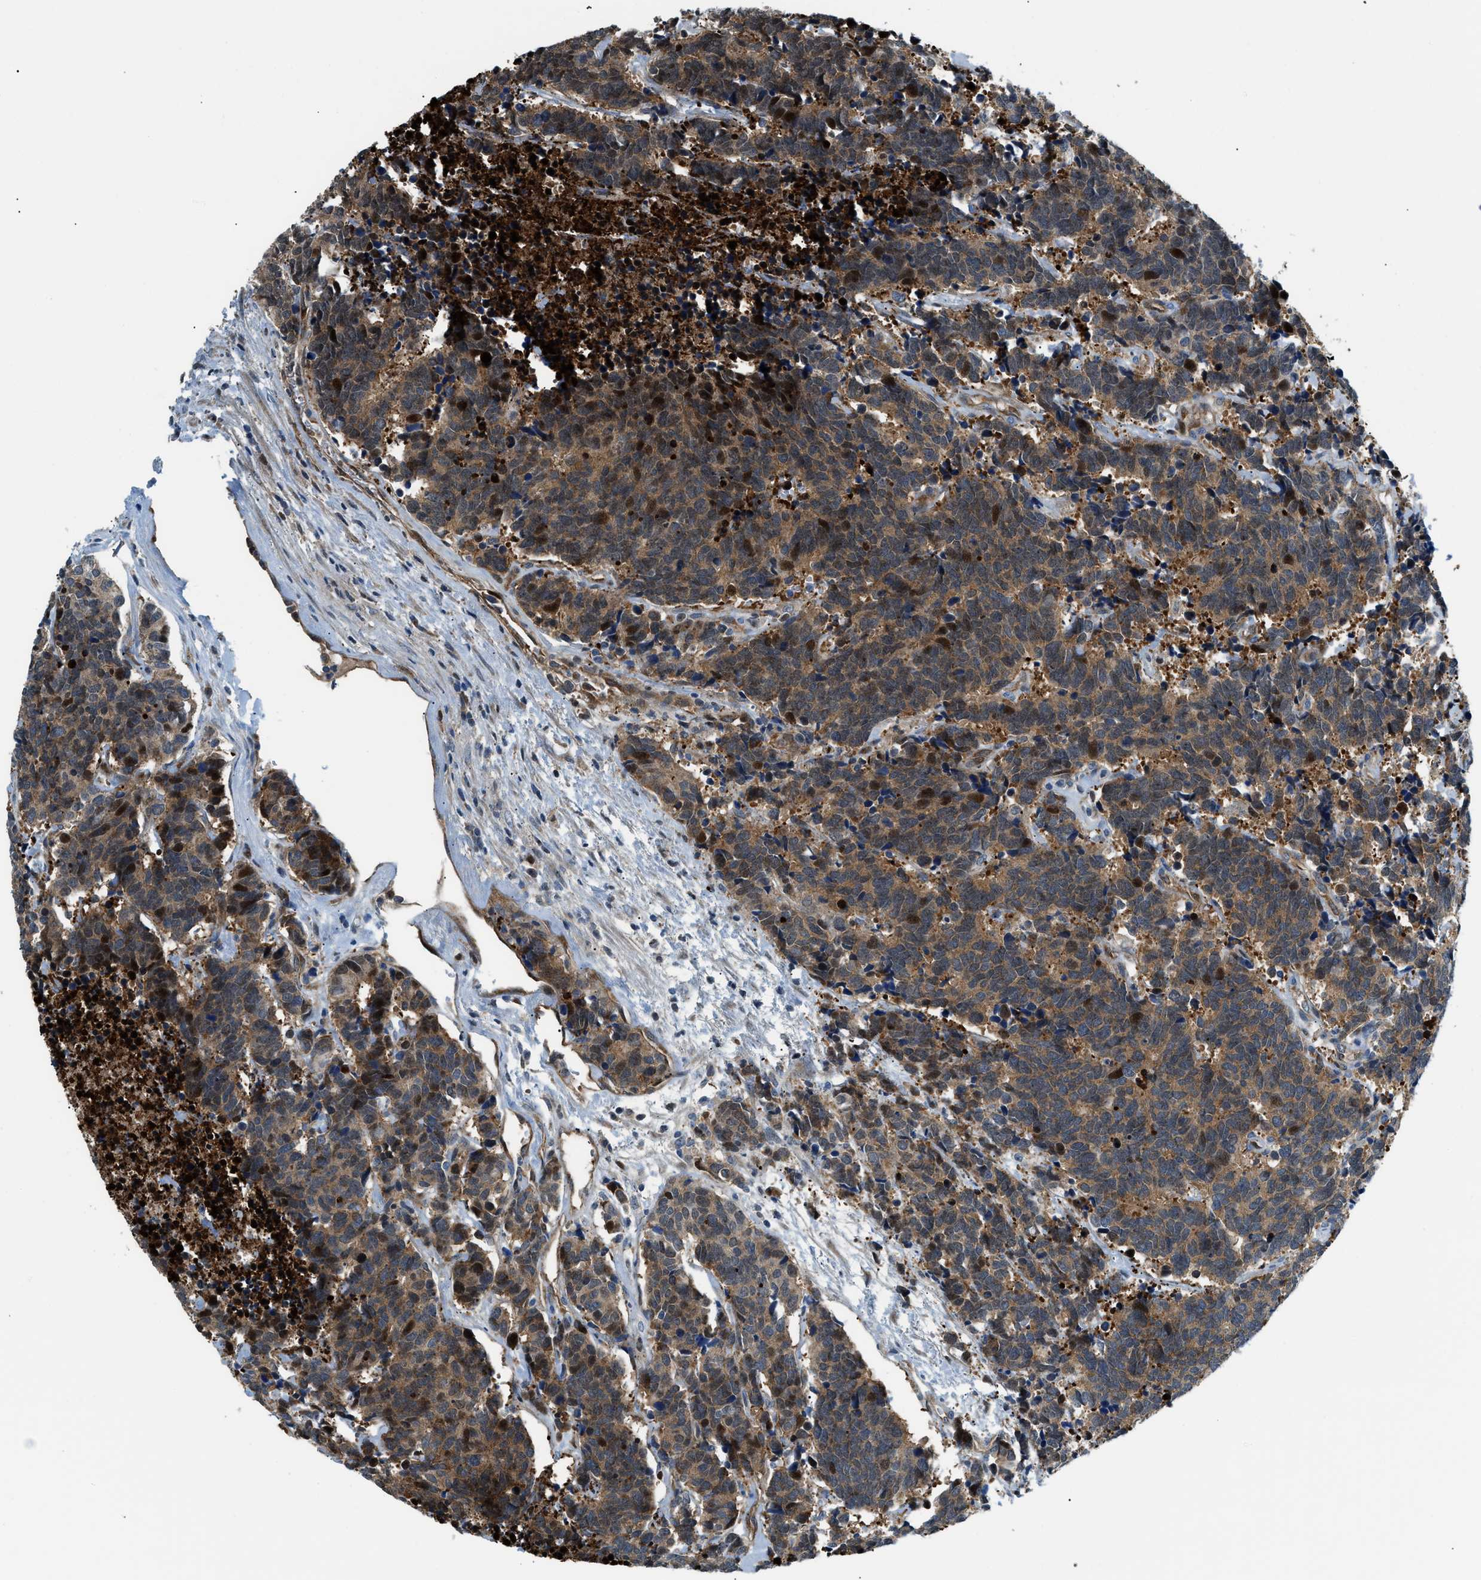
{"staining": {"intensity": "moderate", "quantity": ">75%", "location": "cytoplasmic/membranous,nuclear"}, "tissue": "carcinoid", "cell_type": "Tumor cells", "image_type": "cancer", "snomed": [{"axis": "morphology", "description": "Carcinoma, NOS"}, {"axis": "morphology", "description": "Carcinoid, malignant, NOS"}, {"axis": "topography", "description": "Urinary bladder"}], "caption": "There is medium levels of moderate cytoplasmic/membranous and nuclear expression in tumor cells of carcinoid, as demonstrated by immunohistochemical staining (brown color).", "gene": "YWHAE", "patient": {"sex": "male", "age": 57}}